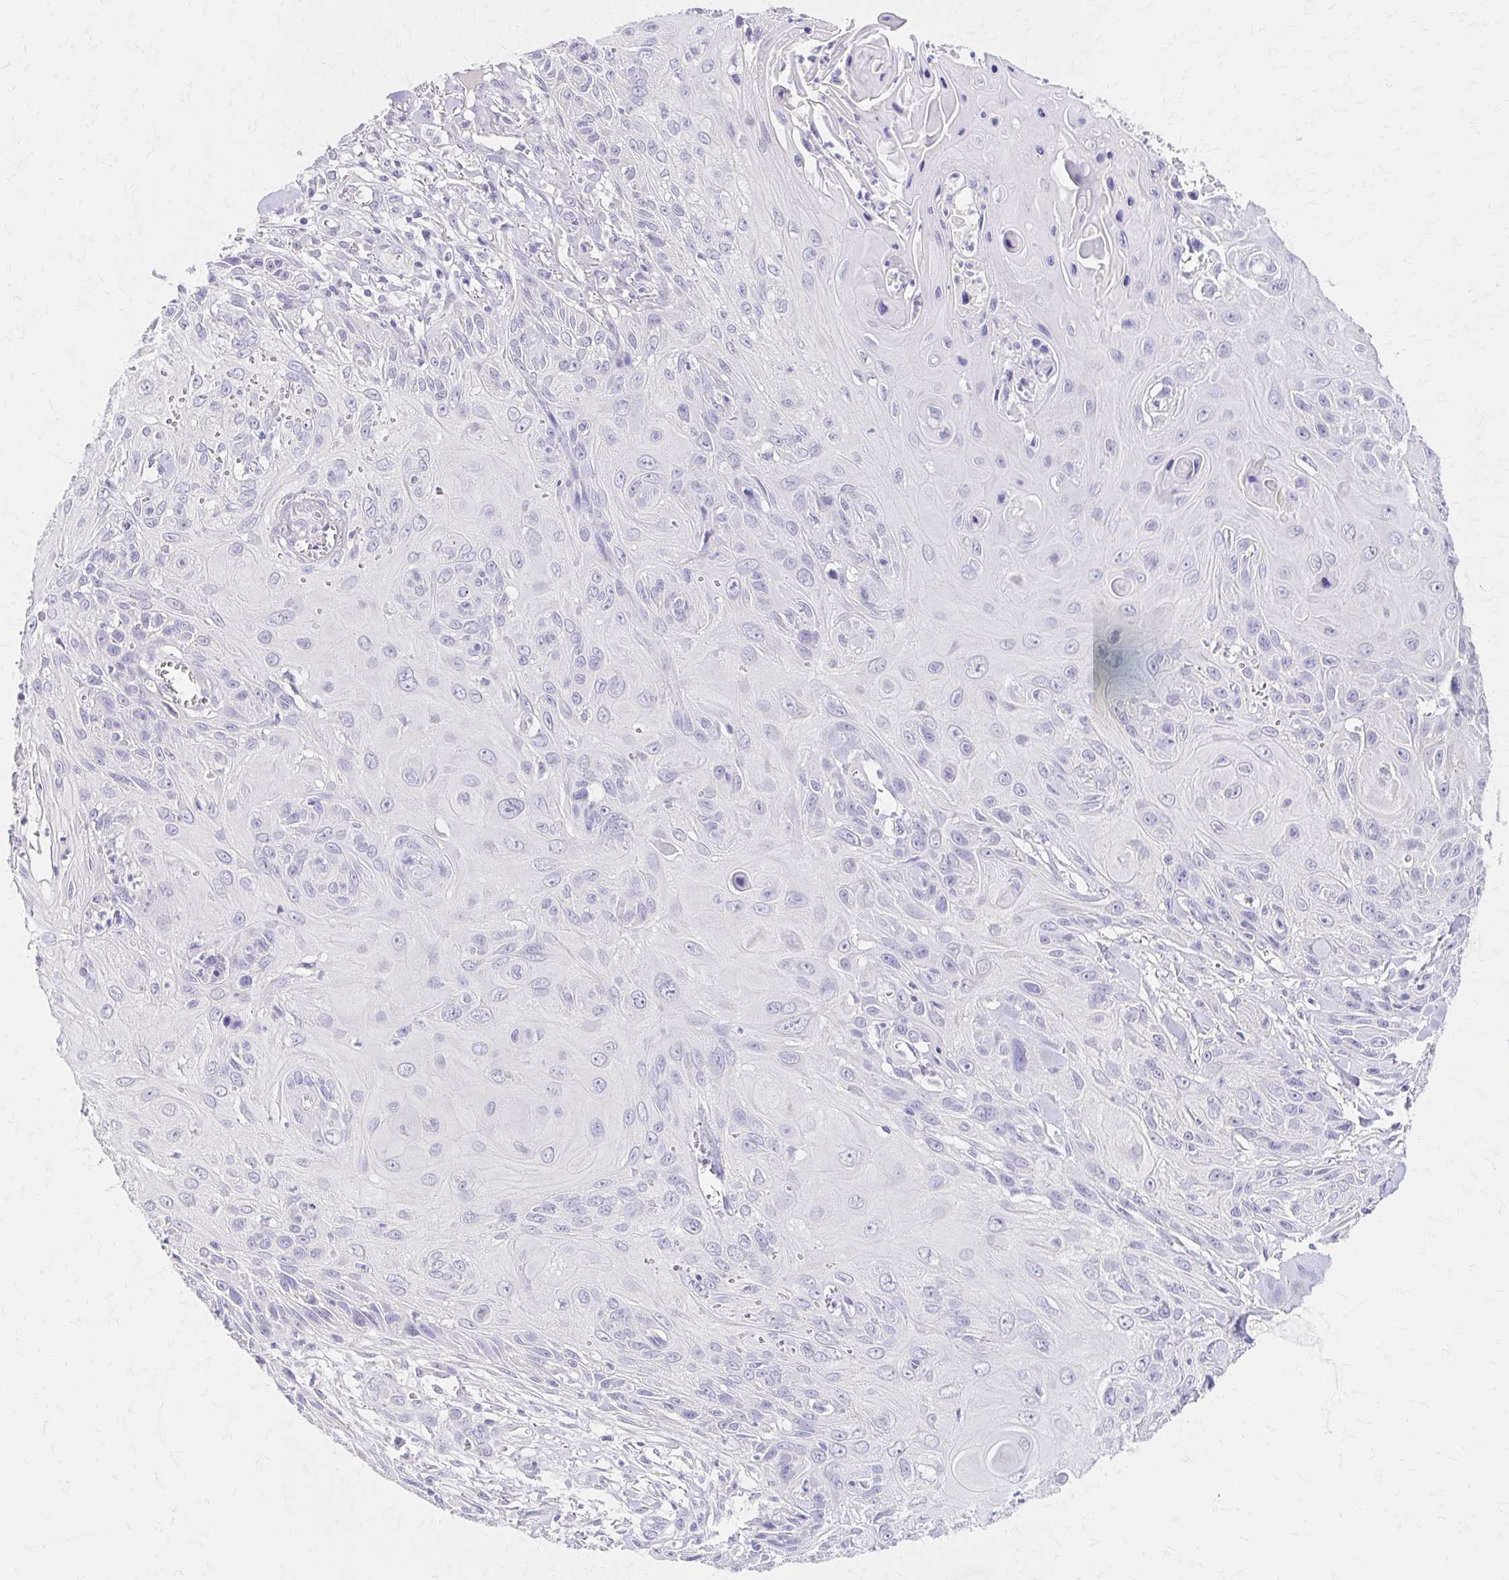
{"staining": {"intensity": "negative", "quantity": "none", "location": "none"}, "tissue": "skin cancer", "cell_type": "Tumor cells", "image_type": "cancer", "snomed": [{"axis": "morphology", "description": "Squamous cell carcinoma, NOS"}, {"axis": "topography", "description": "Skin"}, {"axis": "topography", "description": "Vulva"}], "caption": "Tumor cells are negative for protein expression in human skin cancer (squamous cell carcinoma).", "gene": "AZGP1", "patient": {"sex": "female", "age": 83}}